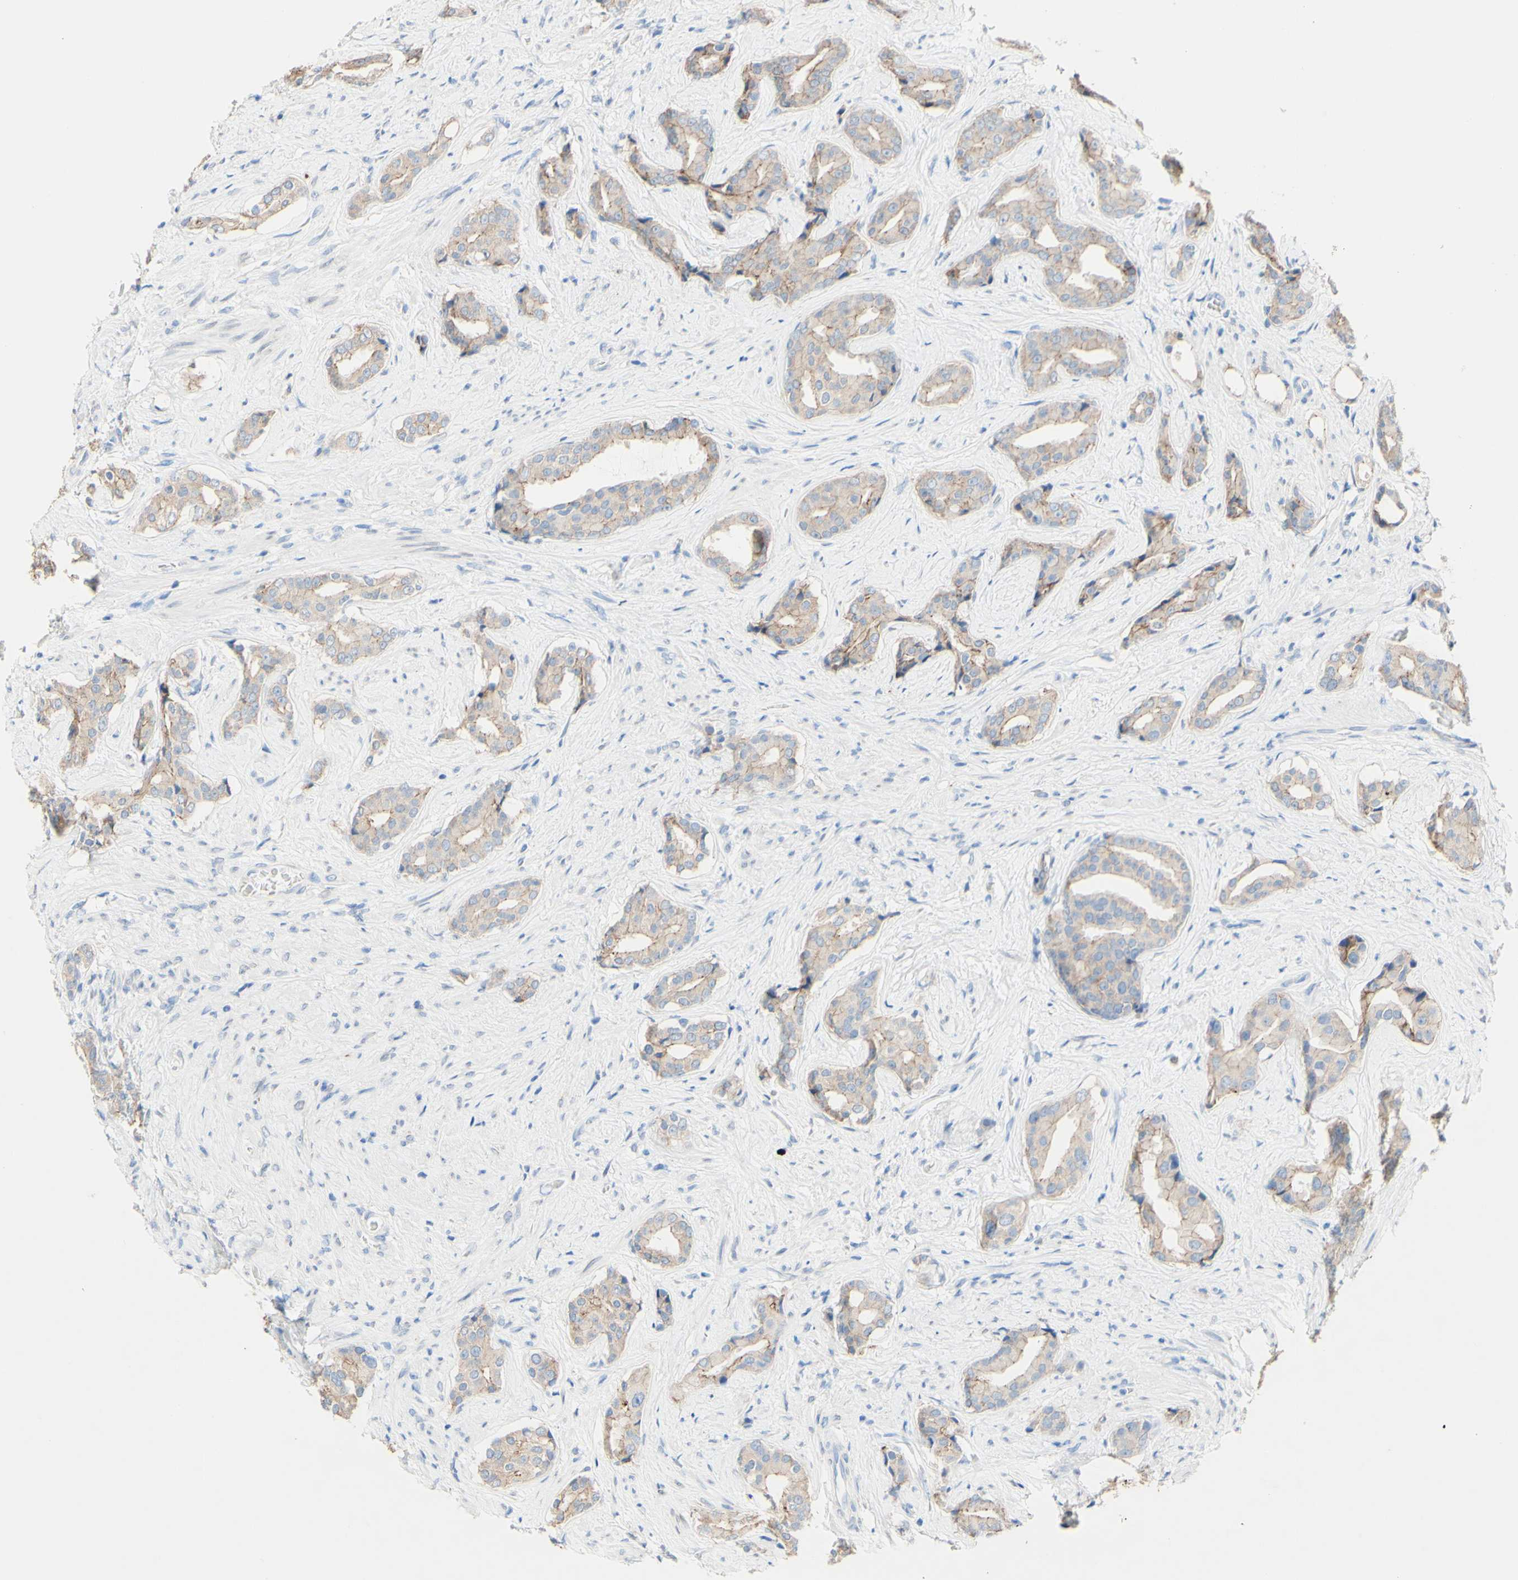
{"staining": {"intensity": "moderate", "quantity": ">75%", "location": "cytoplasmic/membranous"}, "tissue": "prostate cancer", "cell_type": "Tumor cells", "image_type": "cancer", "snomed": [{"axis": "morphology", "description": "Adenocarcinoma, High grade"}, {"axis": "topography", "description": "Prostate"}], "caption": "Immunohistochemical staining of prostate cancer (adenocarcinoma (high-grade)) shows medium levels of moderate cytoplasmic/membranous protein staining in about >75% of tumor cells.", "gene": "DSC2", "patient": {"sex": "male", "age": 71}}